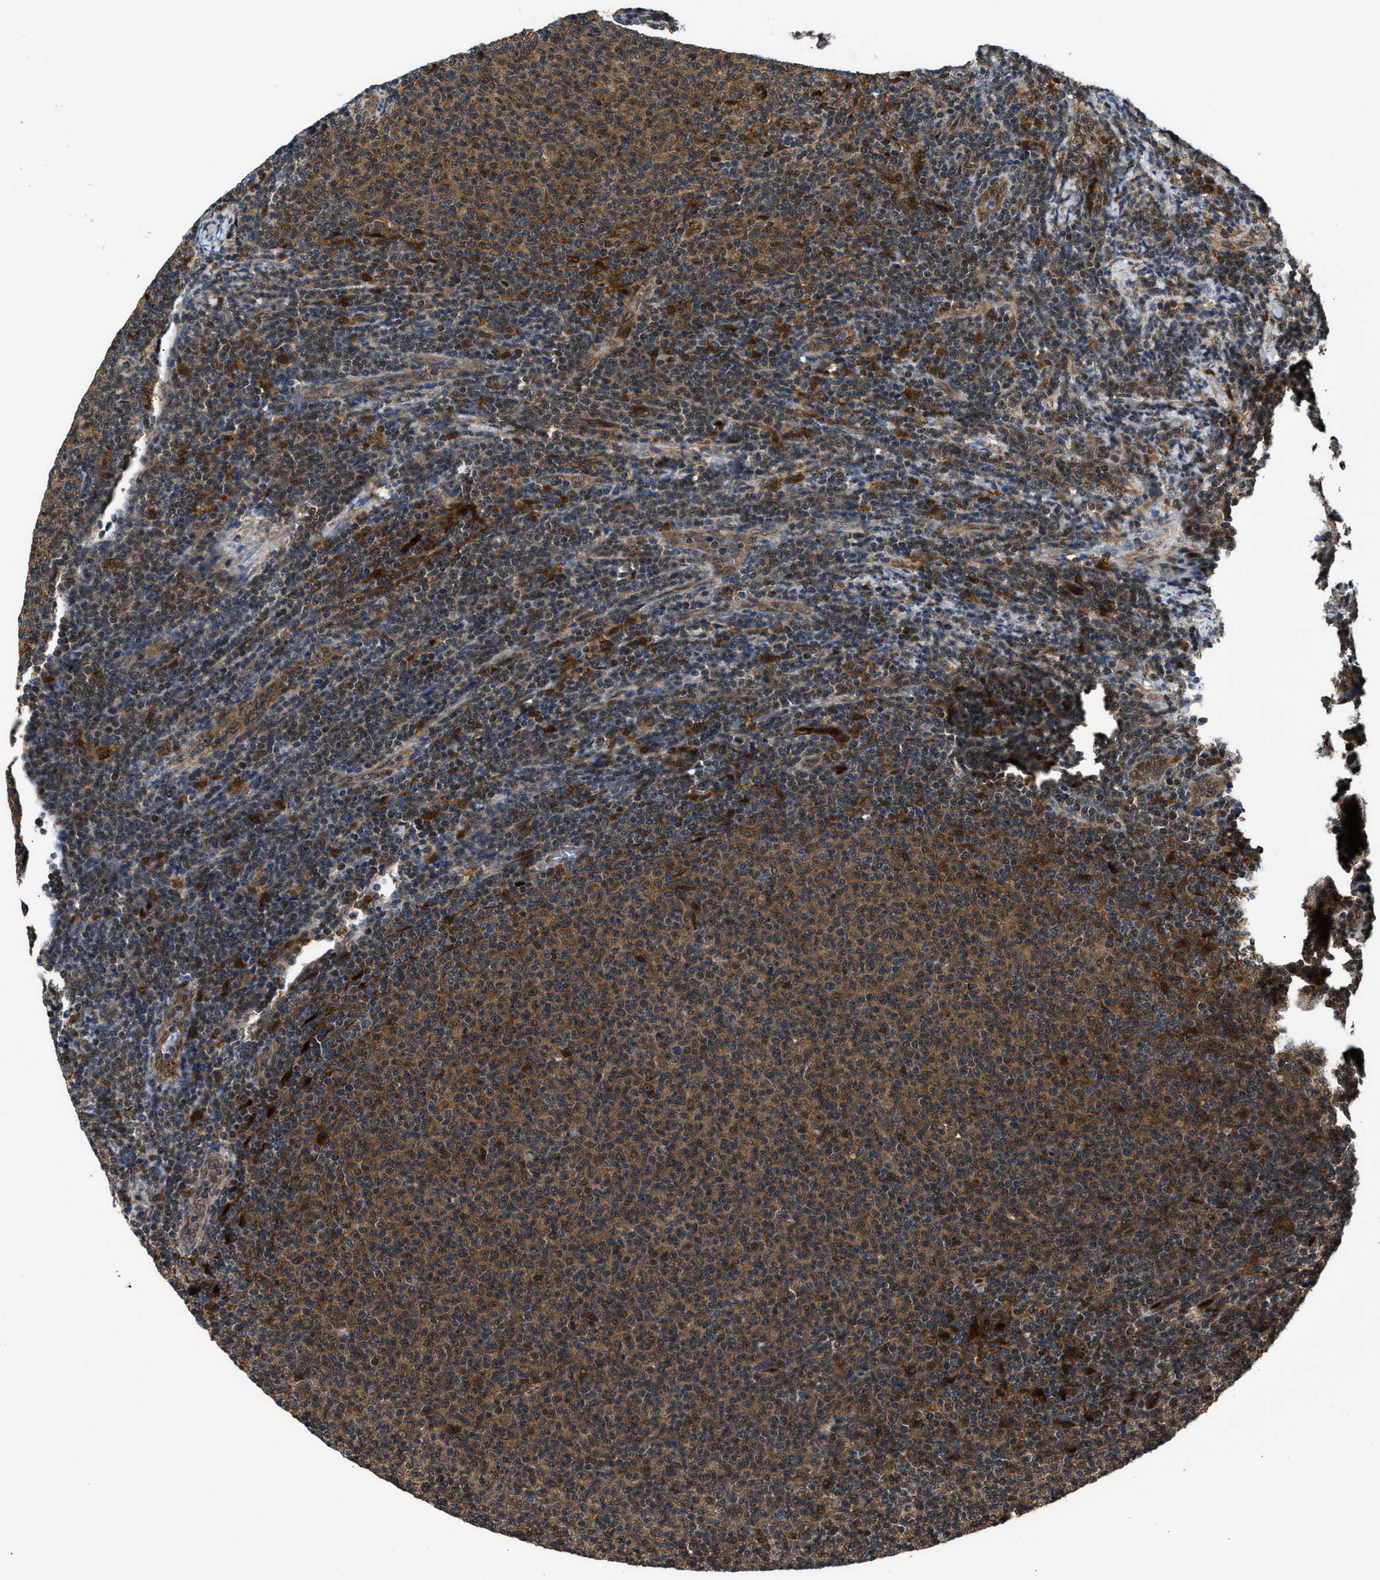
{"staining": {"intensity": "moderate", "quantity": ">75%", "location": "cytoplasmic/membranous"}, "tissue": "lymphoma", "cell_type": "Tumor cells", "image_type": "cancer", "snomed": [{"axis": "morphology", "description": "Malignant lymphoma, non-Hodgkin's type, Low grade"}, {"axis": "topography", "description": "Lymph node"}], "caption": "Malignant lymphoma, non-Hodgkin's type (low-grade) stained with a brown dye displays moderate cytoplasmic/membranous positive staining in about >75% of tumor cells.", "gene": "PPA1", "patient": {"sex": "male", "age": 66}}